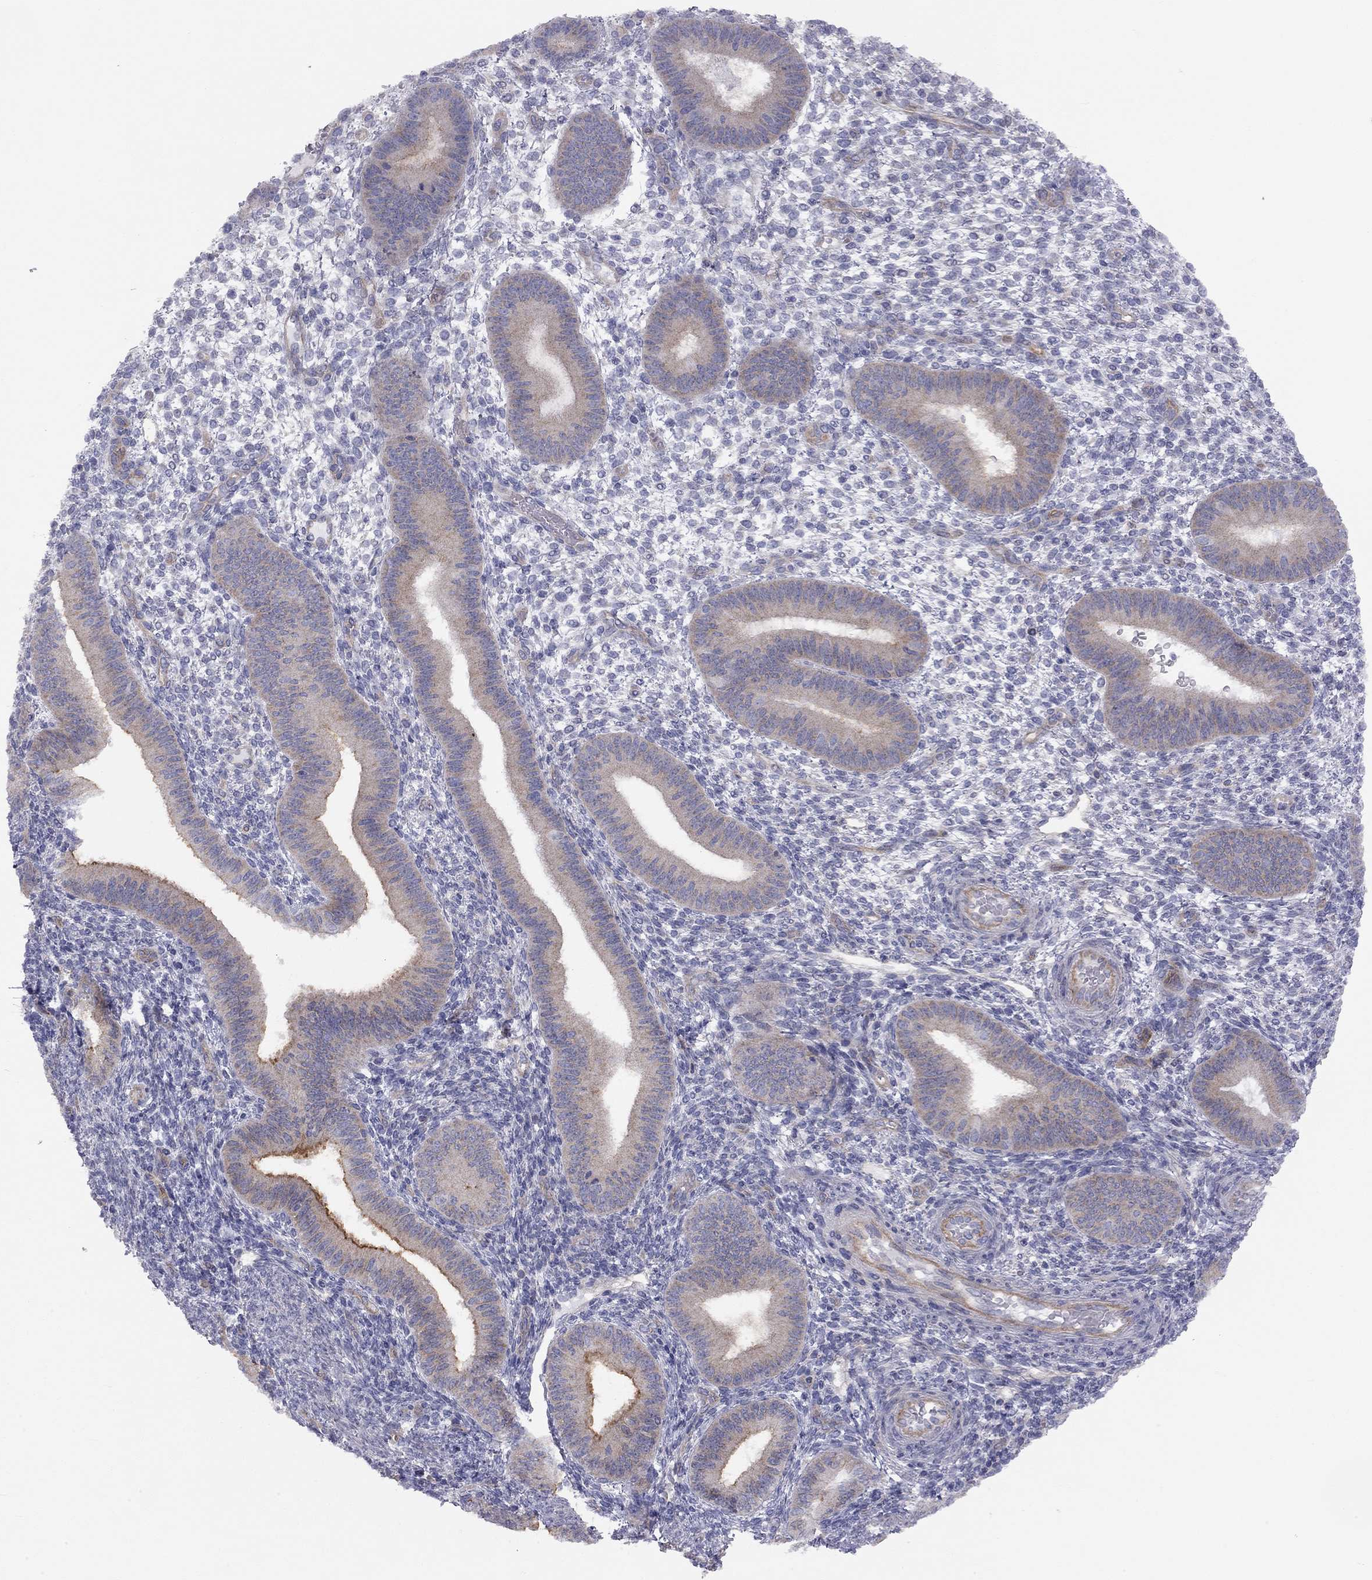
{"staining": {"intensity": "negative", "quantity": "none", "location": "none"}, "tissue": "endometrium", "cell_type": "Cells in endometrial stroma", "image_type": "normal", "snomed": [{"axis": "morphology", "description": "Normal tissue, NOS"}, {"axis": "topography", "description": "Endometrium"}], "caption": "This photomicrograph is of normal endometrium stained with immunohistochemistry (IHC) to label a protein in brown with the nuclei are counter-stained blue. There is no expression in cells in endometrial stroma. (DAB (3,3'-diaminobenzidine) immunohistochemistry visualized using brightfield microscopy, high magnification).", "gene": "GPRC5B", "patient": {"sex": "female", "age": 39}}